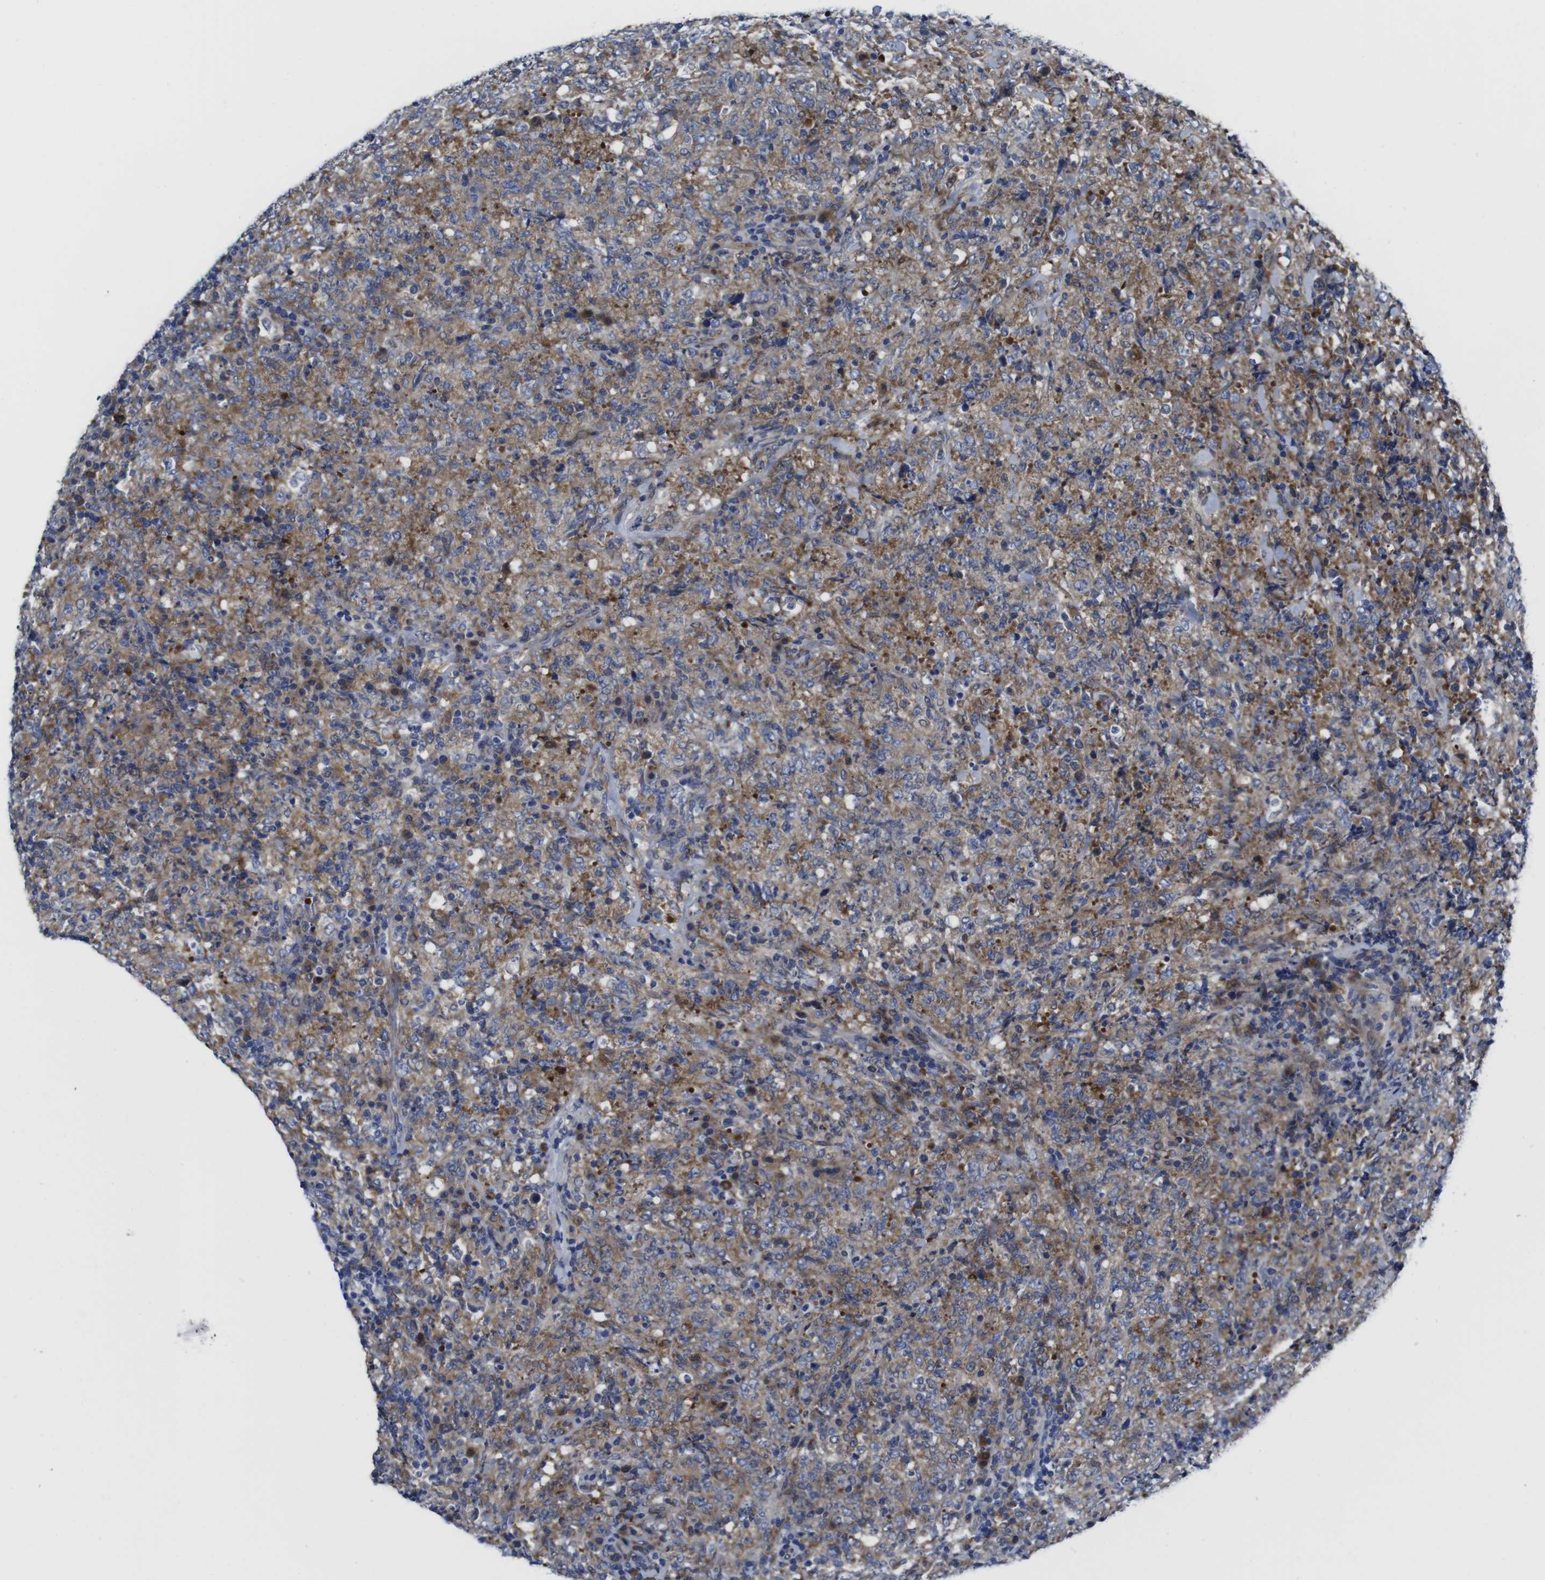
{"staining": {"intensity": "moderate", "quantity": "25%-75%", "location": "cytoplasmic/membranous"}, "tissue": "lymphoma", "cell_type": "Tumor cells", "image_type": "cancer", "snomed": [{"axis": "morphology", "description": "Malignant lymphoma, non-Hodgkin's type, High grade"}, {"axis": "topography", "description": "Tonsil"}], "caption": "Protein staining shows moderate cytoplasmic/membranous expression in about 25%-75% of tumor cells in malignant lymphoma, non-Hodgkin's type (high-grade).", "gene": "EIF4A1", "patient": {"sex": "female", "age": 36}}